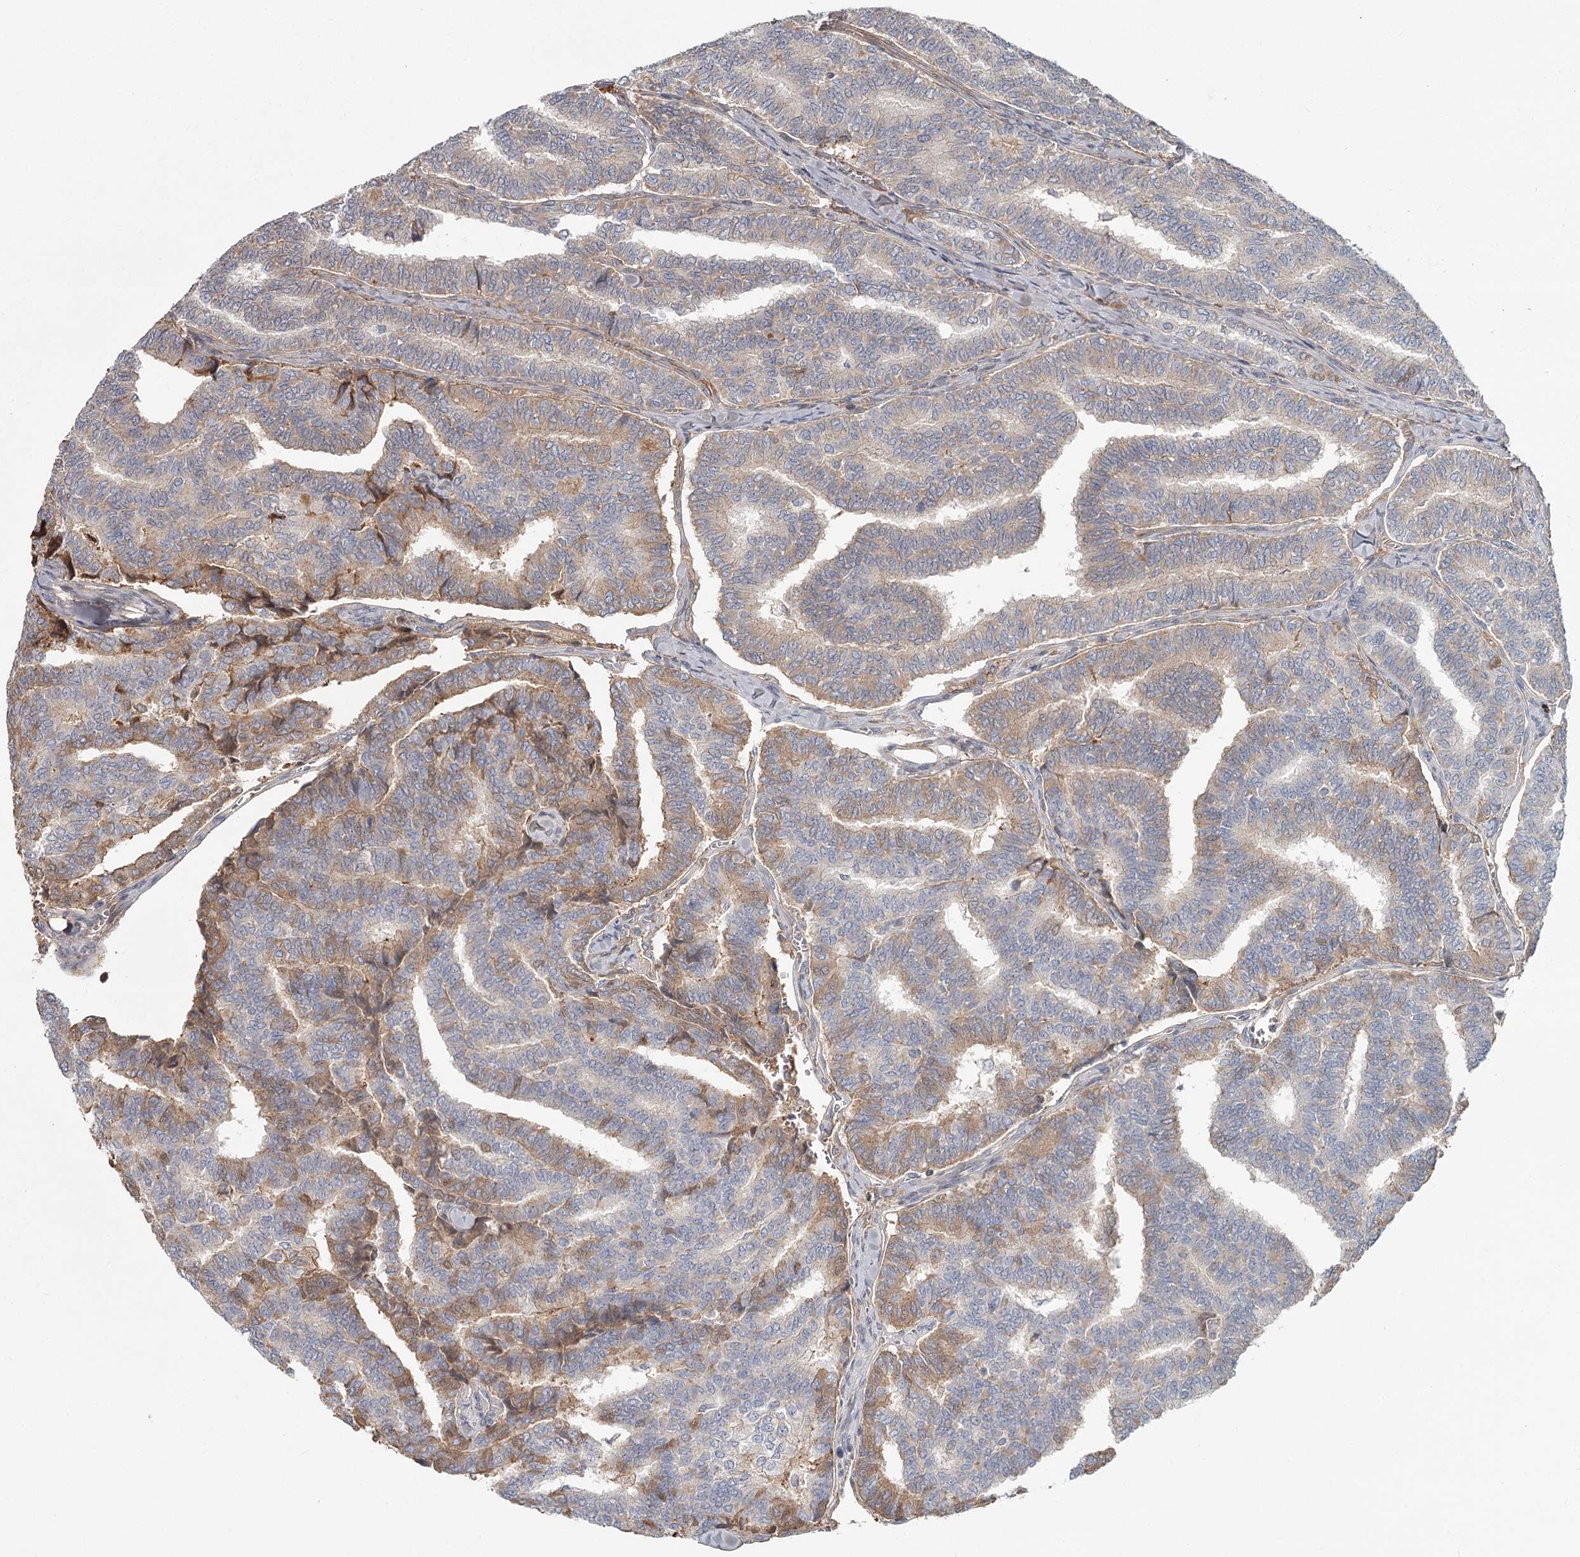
{"staining": {"intensity": "moderate", "quantity": "<25%", "location": "cytoplasmic/membranous"}, "tissue": "thyroid cancer", "cell_type": "Tumor cells", "image_type": "cancer", "snomed": [{"axis": "morphology", "description": "Papillary adenocarcinoma, NOS"}, {"axis": "topography", "description": "Thyroid gland"}], "caption": "Protein expression by immunohistochemistry (IHC) shows moderate cytoplasmic/membranous expression in approximately <25% of tumor cells in thyroid cancer (papillary adenocarcinoma). (brown staining indicates protein expression, while blue staining denotes nuclei).", "gene": "DHRS9", "patient": {"sex": "female", "age": 35}}